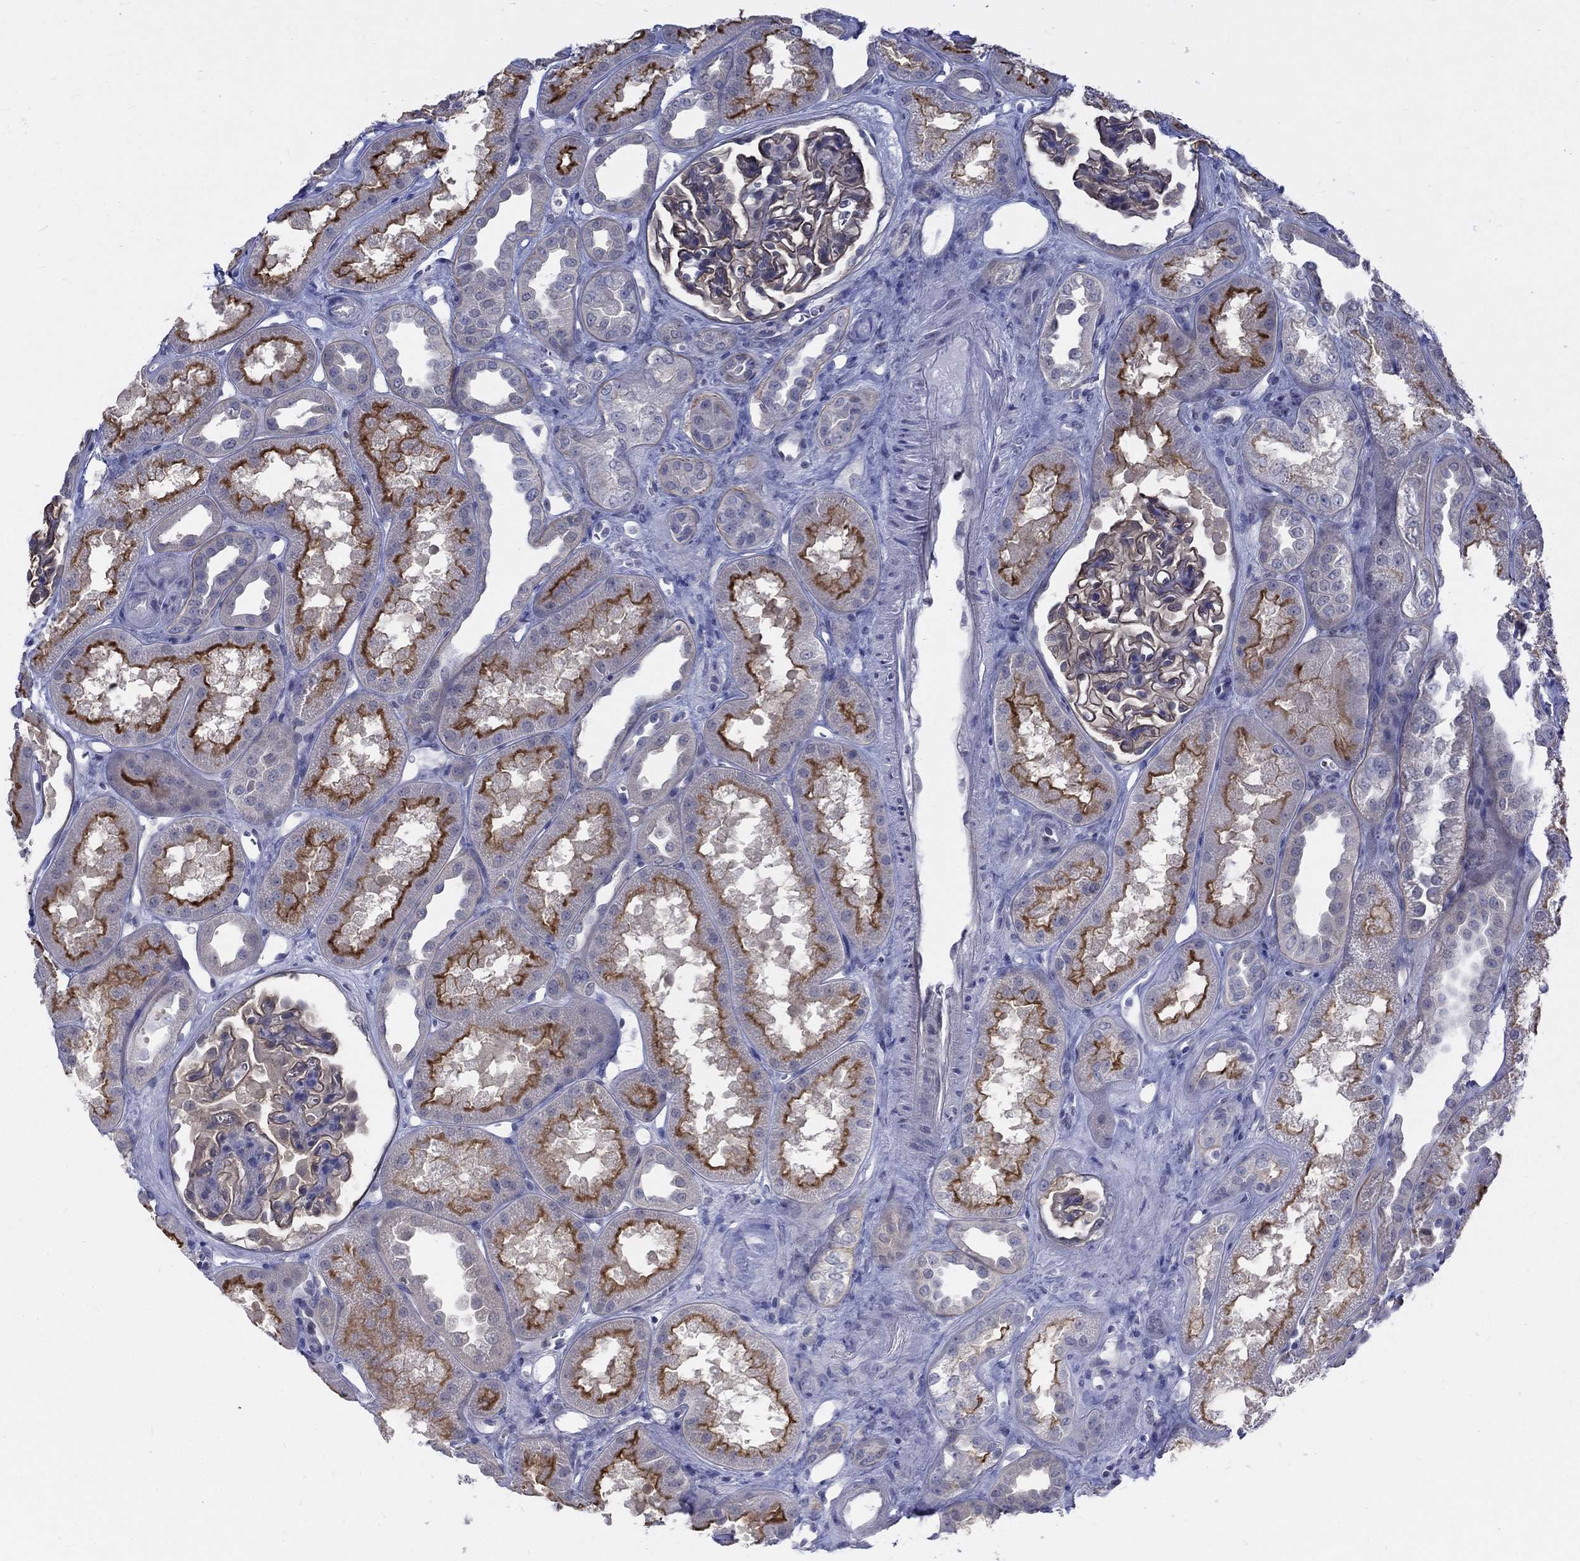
{"staining": {"intensity": "negative", "quantity": "none", "location": "none"}, "tissue": "kidney", "cell_type": "Cells in glomeruli", "image_type": "normal", "snomed": [{"axis": "morphology", "description": "Normal tissue, NOS"}, {"axis": "topography", "description": "Kidney"}], "caption": "IHC of benign human kidney shows no expression in cells in glomeruli.", "gene": "EGFLAM", "patient": {"sex": "male", "age": 61}}